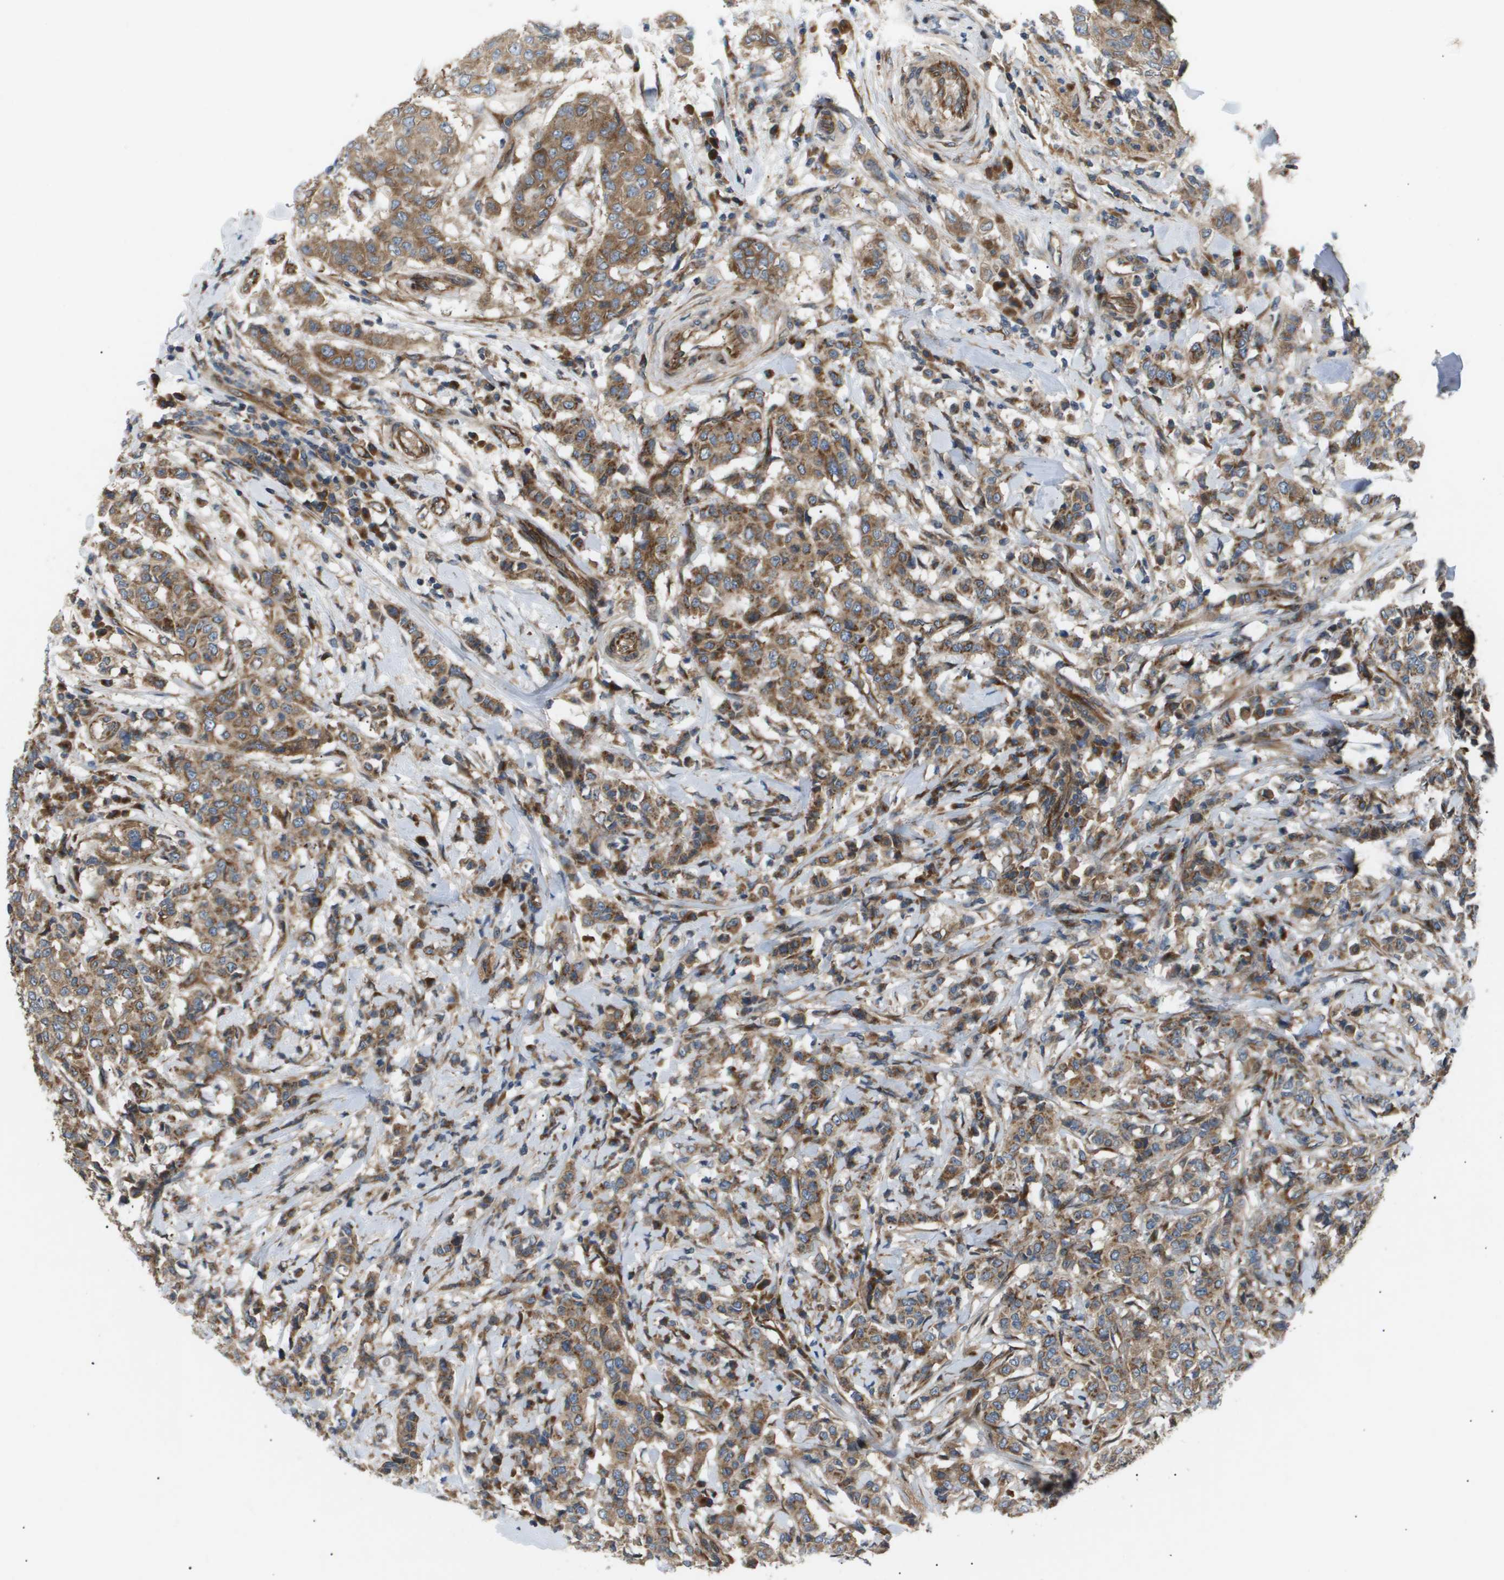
{"staining": {"intensity": "moderate", "quantity": ">75%", "location": "cytoplasmic/membranous"}, "tissue": "breast cancer", "cell_type": "Tumor cells", "image_type": "cancer", "snomed": [{"axis": "morphology", "description": "Duct carcinoma"}, {"axis": "topography", "description": "Breast"}], "caption": "A medium amount of moderate cytoplasmic/membranous expression is appreciated in about >75% of tumor cells in breast infiltrating ductal carcinoma tissue.", "gene": "LYSMD3", "patient": {"sex": "female", "age": 27}}